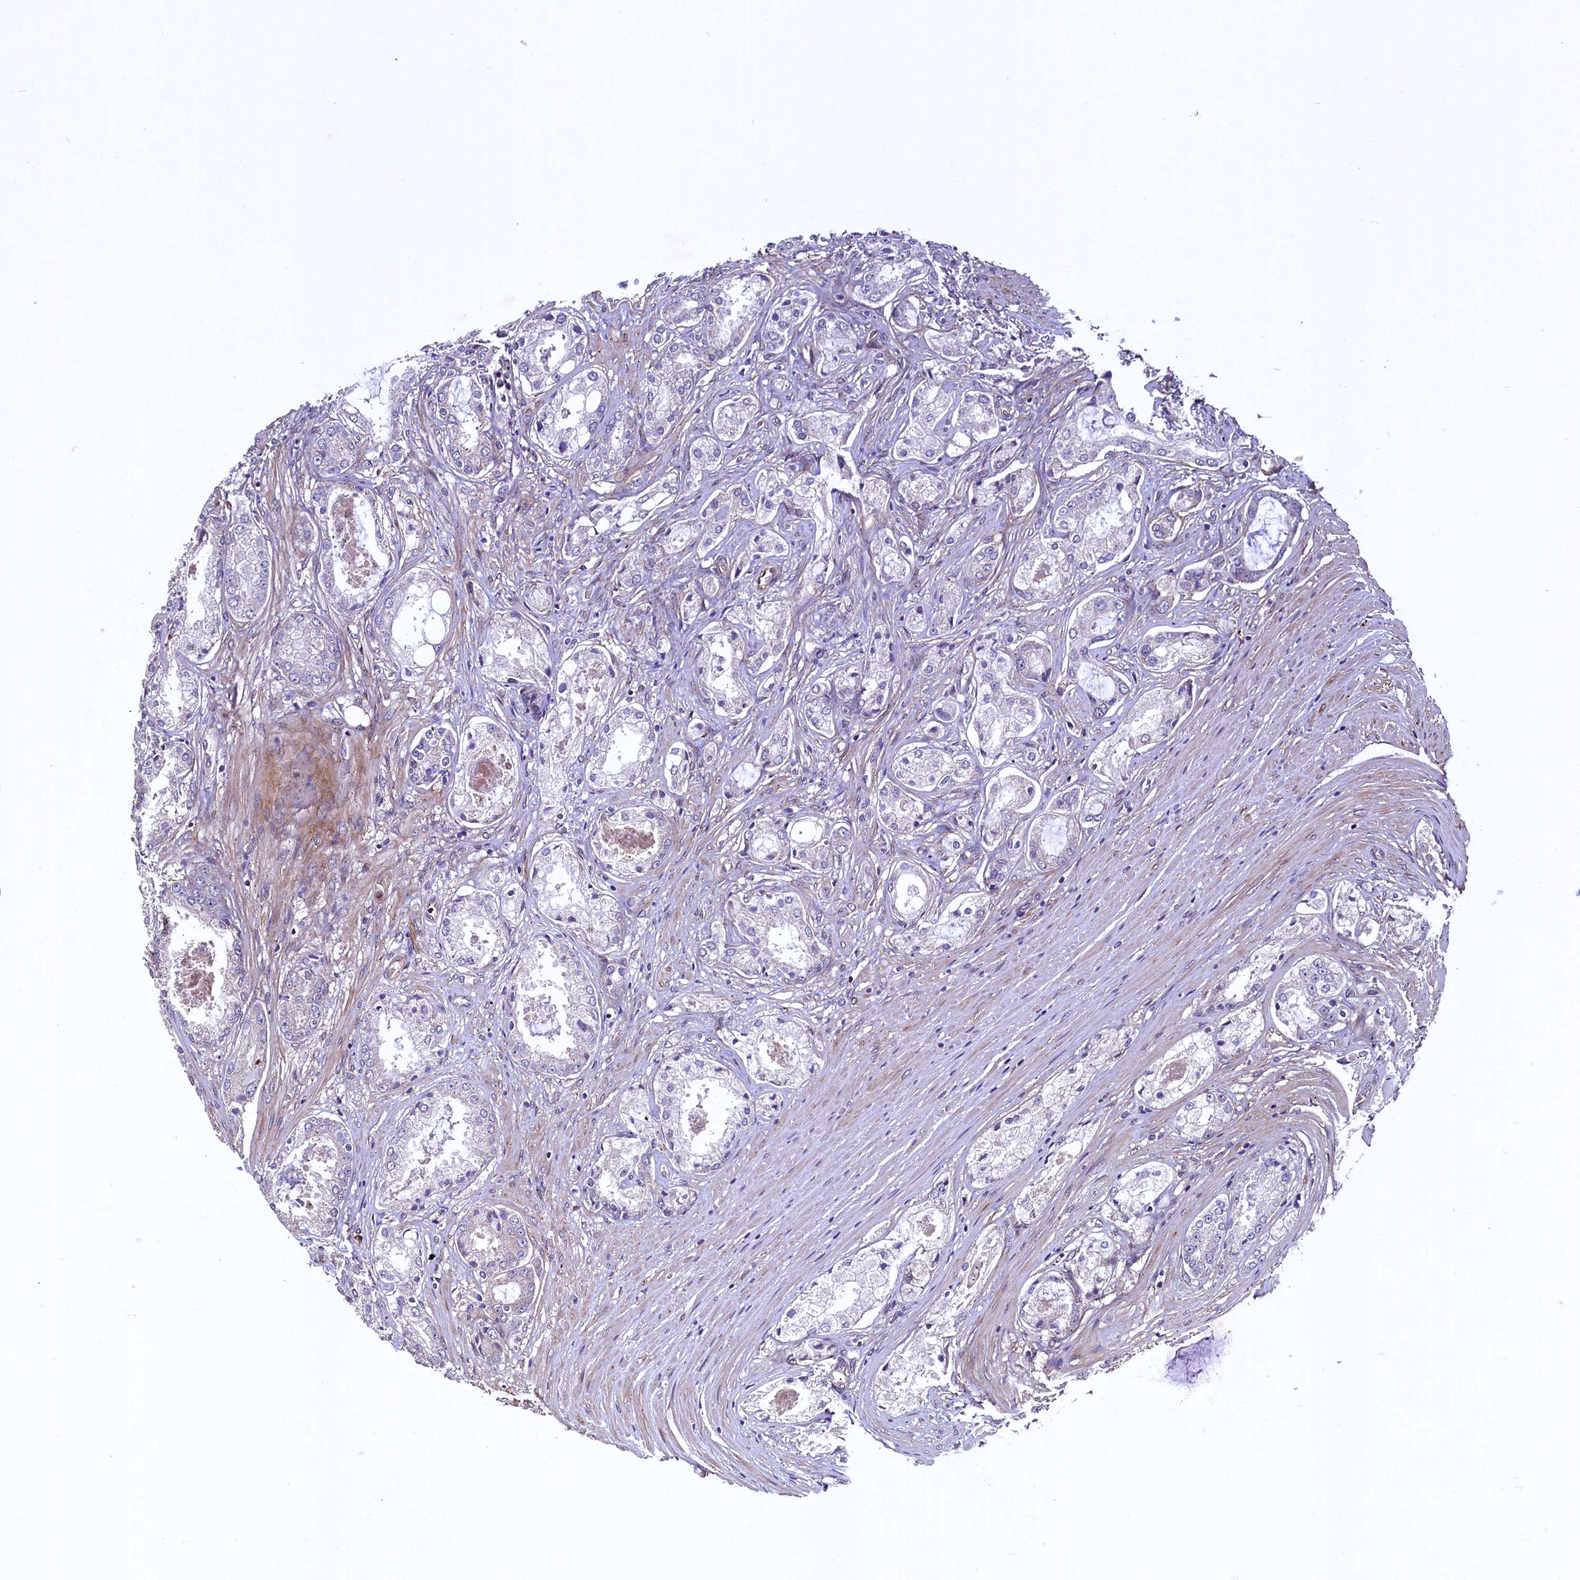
{"staining": {"intensity": "negative", "quantity": "none", "location": "none"}, "tissue": "prostate cancer", "cell_type": "Tumor cells", "image_type": "cancer", "snomed": [{"axis": "morphology", "description": "Adenocarcinoma, Low grade"}, {"axis": "topography", "description": "Prostate"}], "caption": "The histopathology image displays no significant expression in tumor cells of prostate cancer. (DAB immunohistochemistry with hematoxylin counter stain).", "gene": "PALM", "patient": {"sex": "male", "age": 68}}